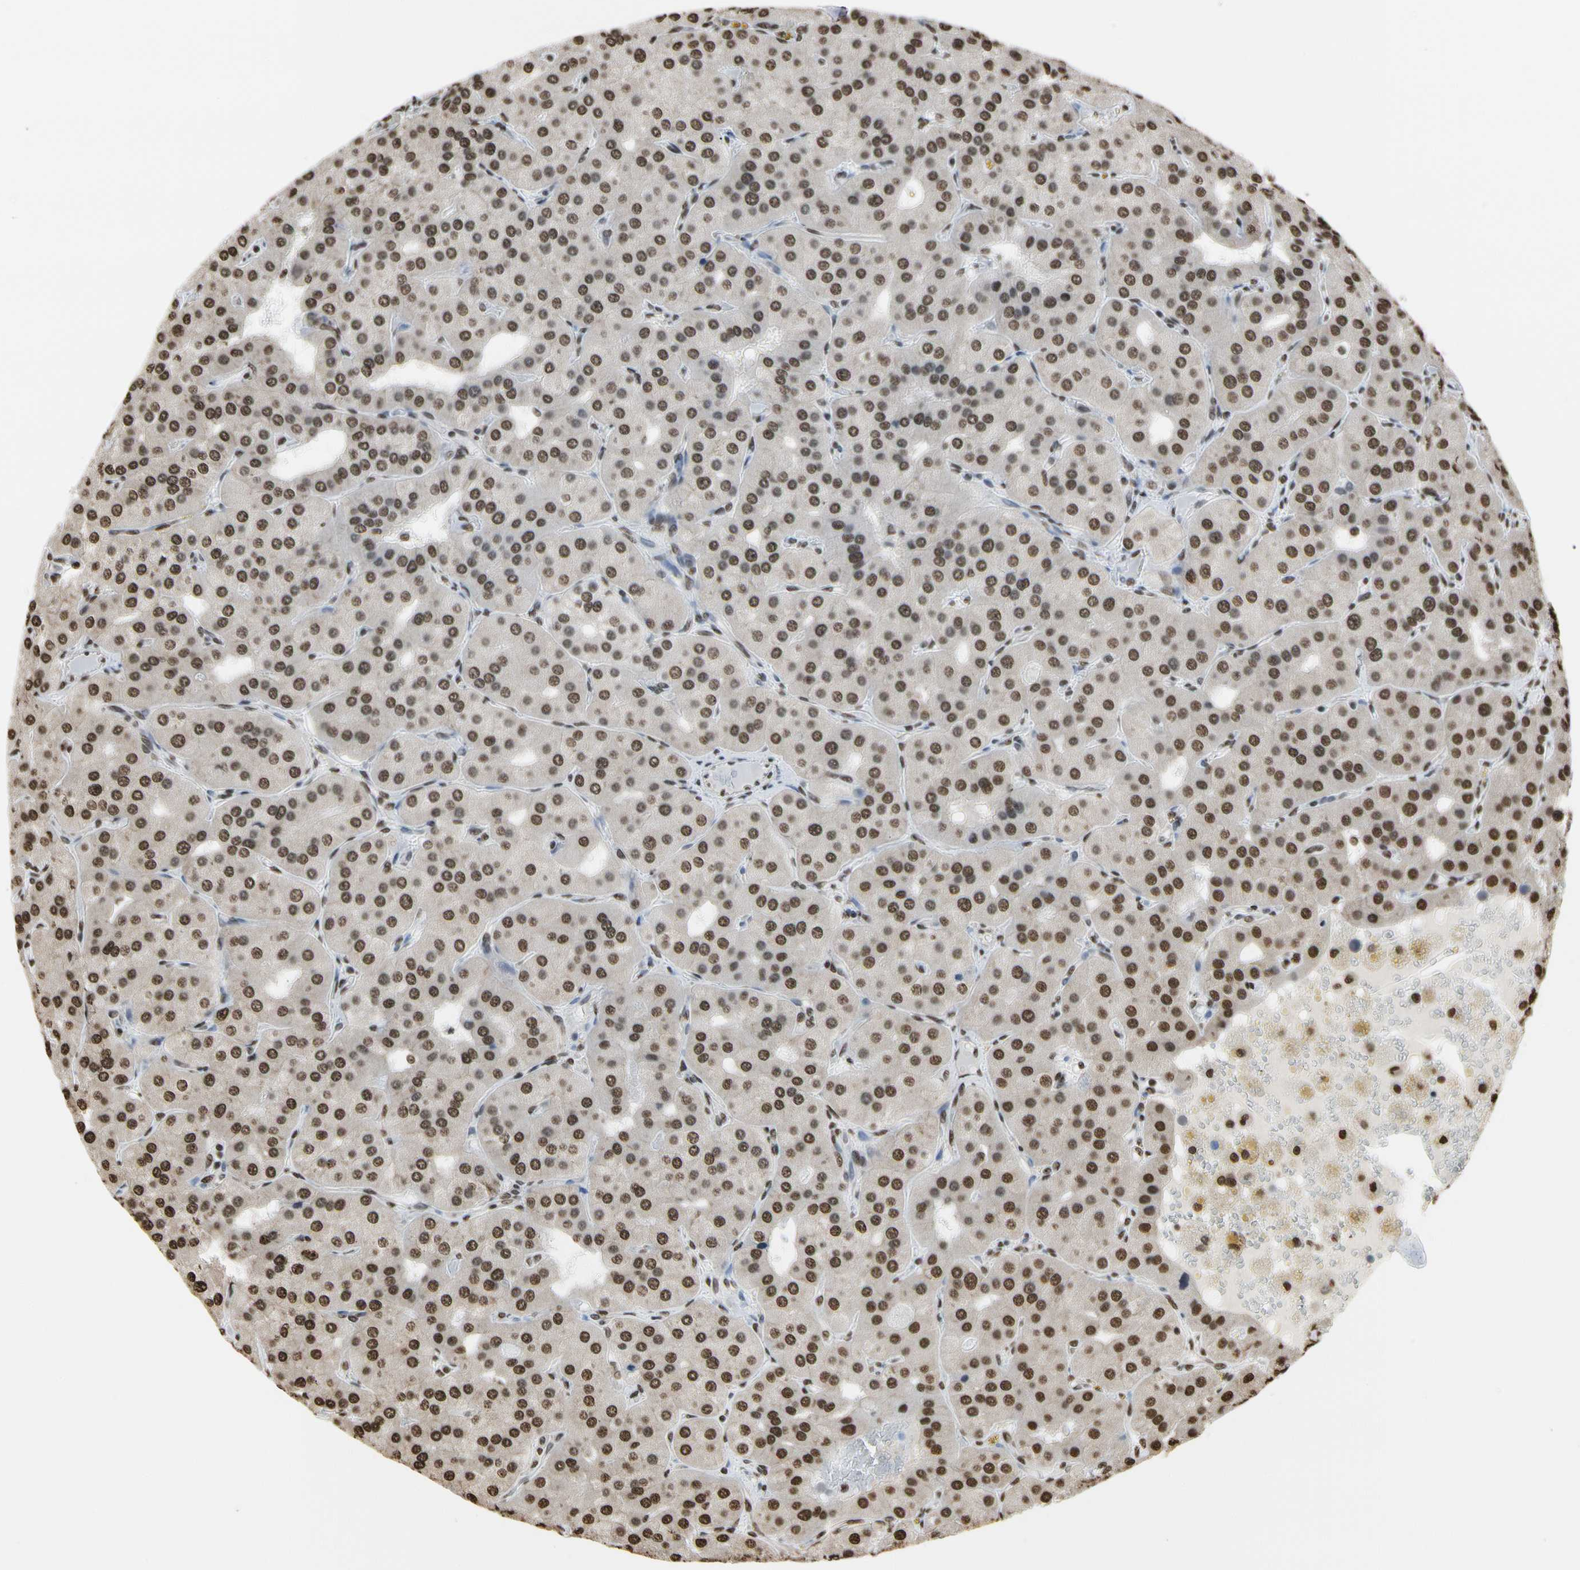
{"staining": {"intensity": "strong", "quantity": ">75%", "location": "nuclear"}, "tissue": "parathyroid gland", "cell_type": "Glandular cells", "image_type": "normal", "snomed": [{"axis": "morphology", "description": "Normal tissue, NOS"}, {"axis": "morphology", "description": "Adenoma, NOS"}, {"axis": "topography", "description": "Parathyroid gland"}], "caption": "Protein expression analysis of normal human parathyroid gland reveals strong nuclear positivity in about >75% of glandular cells. (DAB (3,3'-diaminobenzidine) IHC, brown staining for protein, blue staining for nuclei).", "gene": "HNRNPK", "patient": {"sex": "female", "age": 86}}